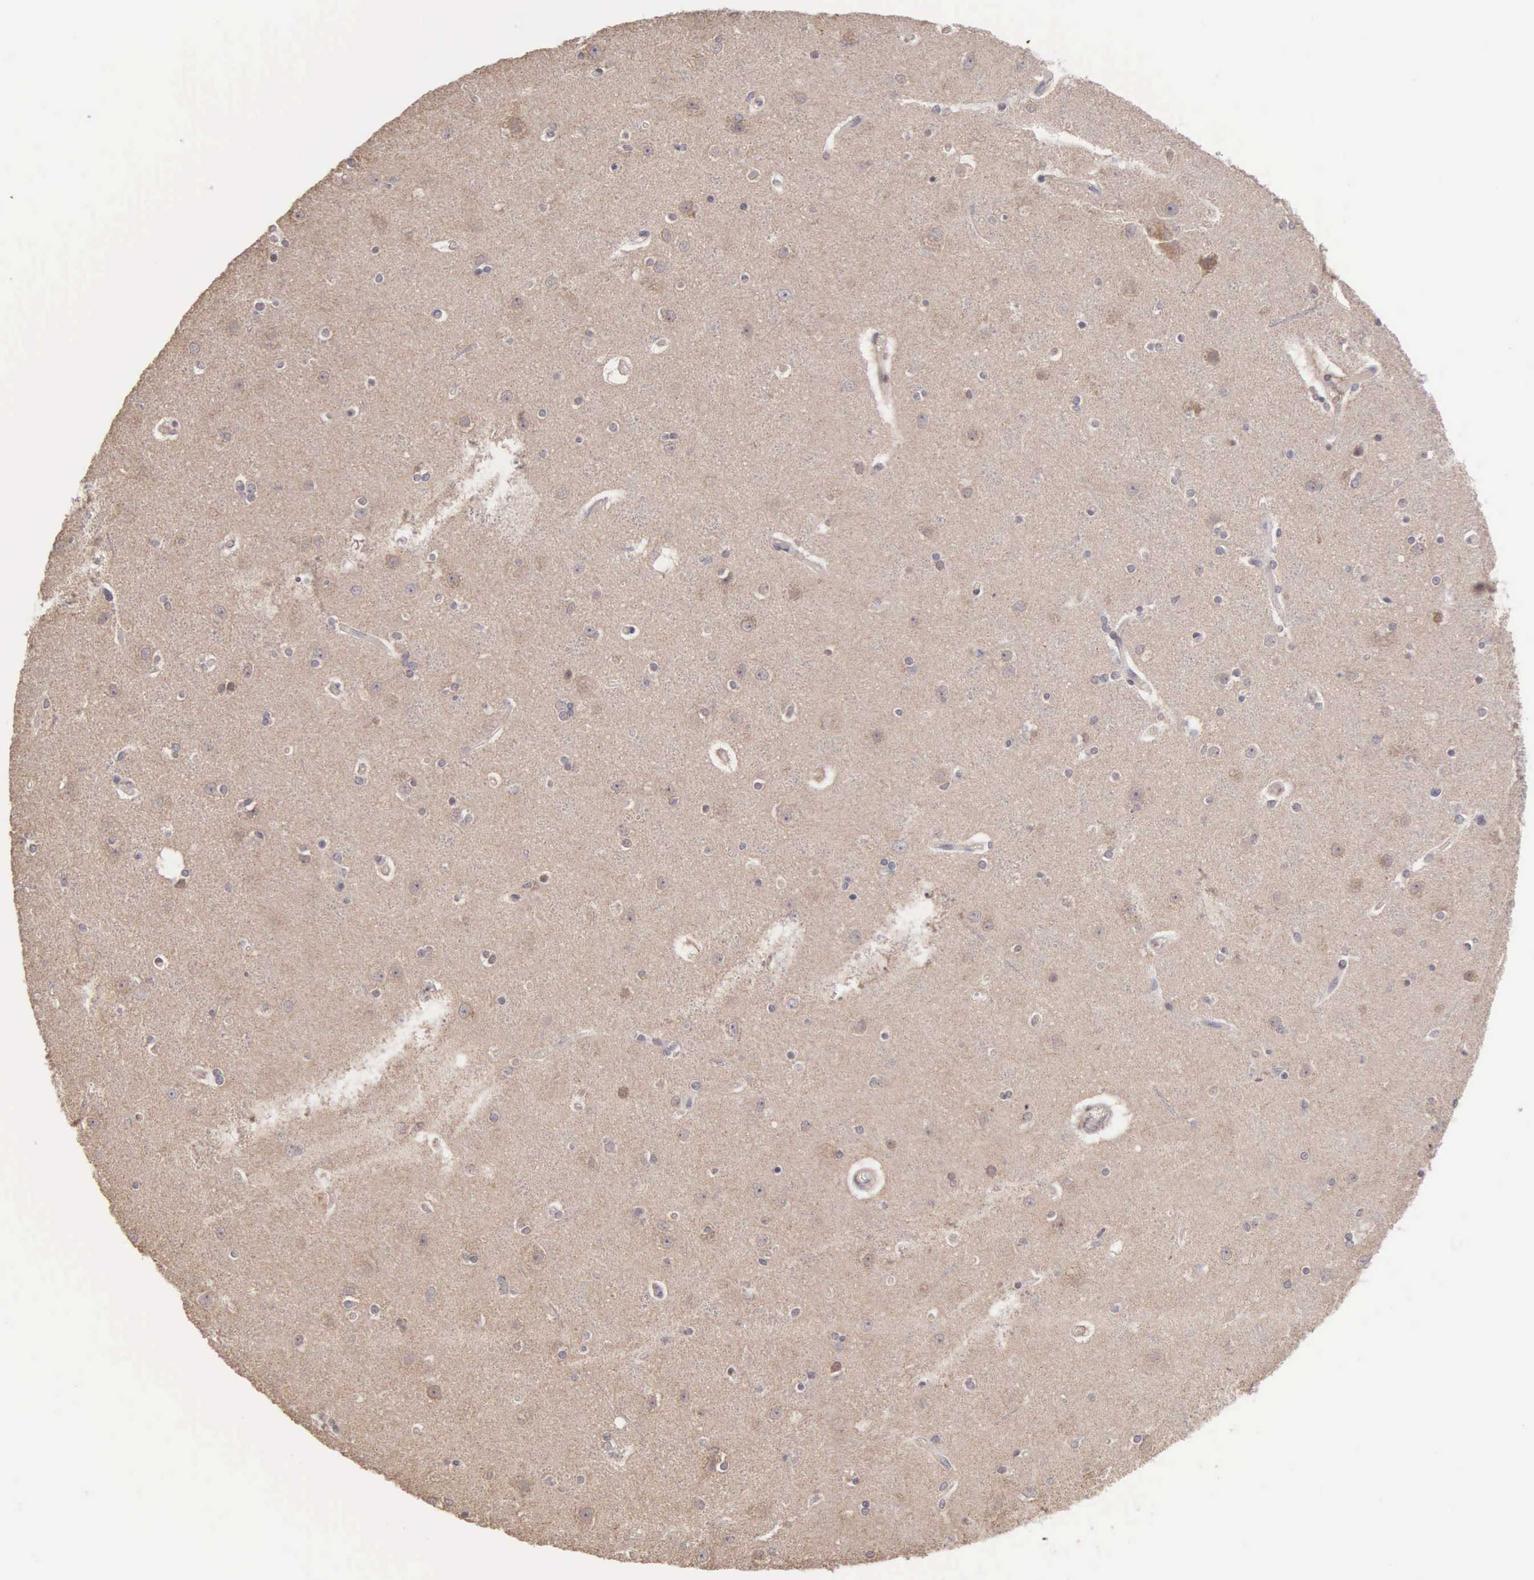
{"staining": {"intensity": "negative", "quantity": "none", "location": "none"}, "tissue": "cerebral cortex", "cell_type": "Endothelial cells", "image_type": "normal", "snomed": [{"axis": "morphology", "description": "Normal tissue, NOS"}, {"axis": "topography", "description": "Cerebral cortex"}], "caption": "Immunohistochemistry (IHC) micrograph of normal human cerebral cortex stained for a protein (brown), which exhibits no positivity in endothelial cells.", "gene": "BRD1", "patient": {"sex": "female", "age": 54}}